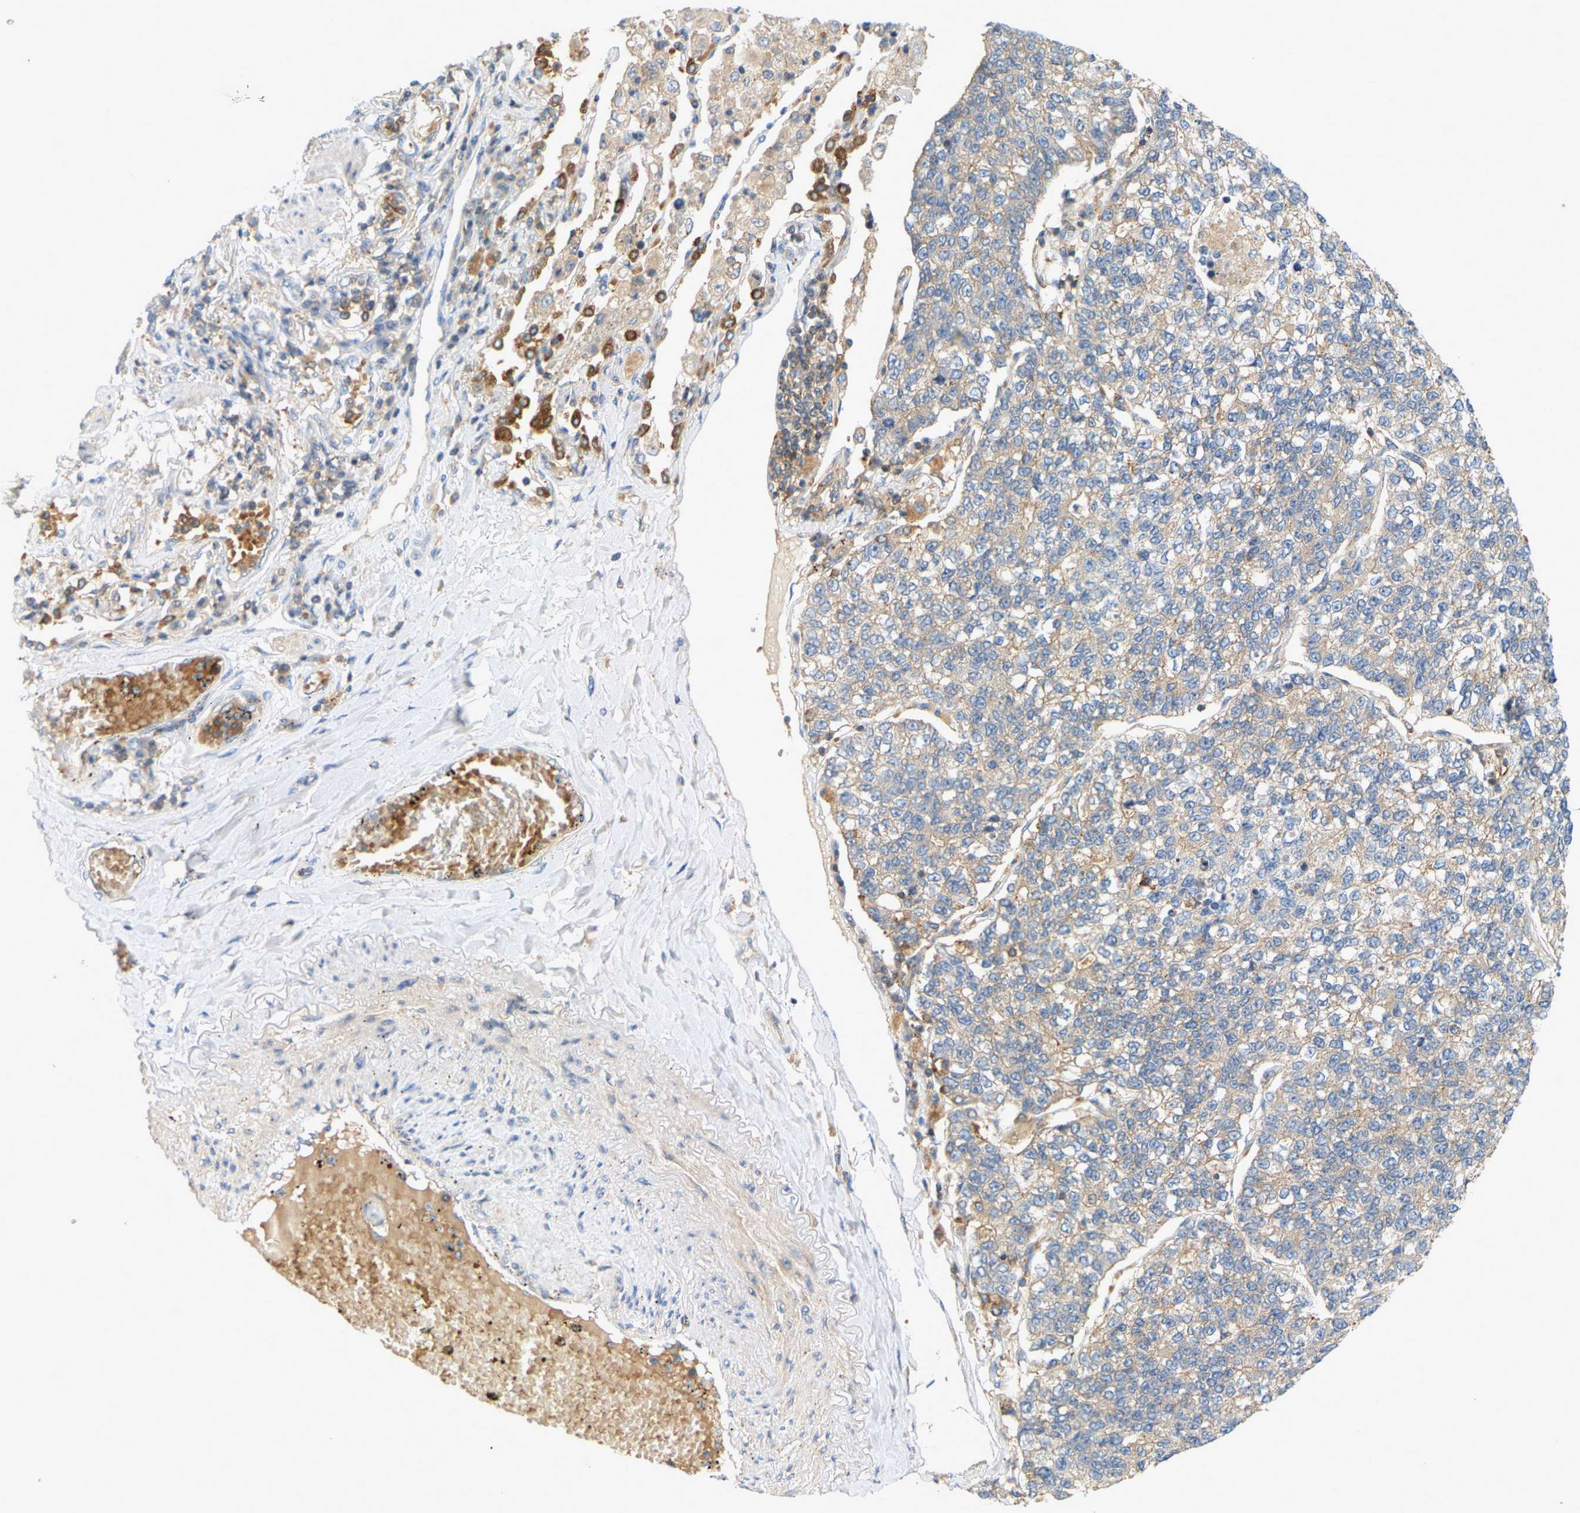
{"staining": {"intensity": "weak", "quantity": ">75%", "location": "cytoplasmic/membranous"}, "tissue": "lung cancer", "cell_type": "Tumor cells", "image_type": "cancer", "snomed": [{"axis": "morphology", "description": "Adenocarcinoma, NOS"}, {"axis": "topography", "description": "Lung"}], "caption": "Protein staining demonstrates weak cytoplasmic/membranous expression in approximately >75% of tumor cells in lung adenocarcinoma.", "gene": "AKAP13", "patient": {"sex": "male", "age": 49}}